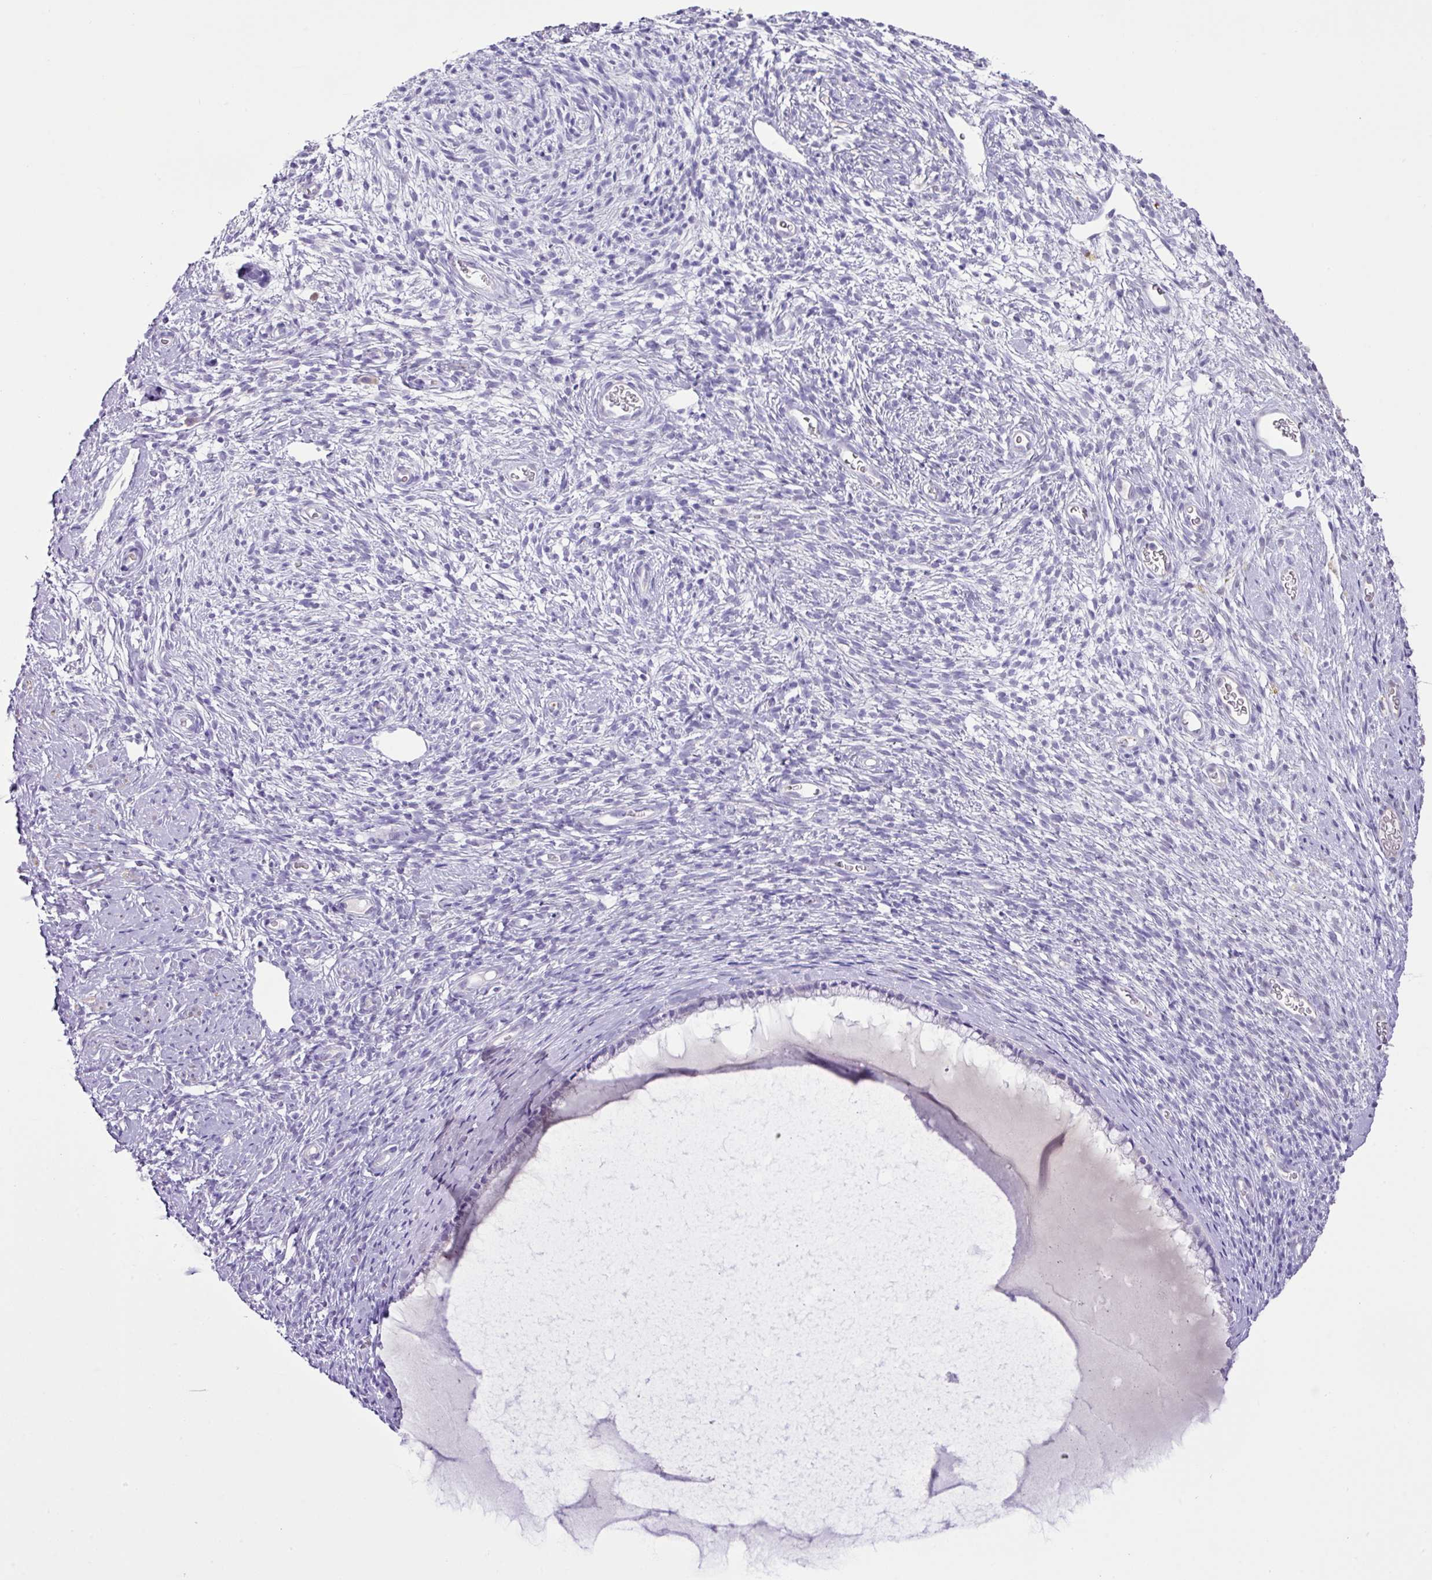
{"staining": {"intensity": "negative", "quantity": "none", "location": "none"}, "tissue": "cervix", "cell_type": "Glandular cells", "image_type": "normal", "snomed": [{"axis": "morphology", "description": "Normal tissue, NOS"}, {"axis": "topography", "description": "Cervix"}], "caption": "The IHC image has no significant staining in glandular cells of cervix. (DAB immunohistochemistry visualized using brightfield microscopy, high magnification).", "gene": "DIP2A", "patient": {"sex": "female", "age": 76}}